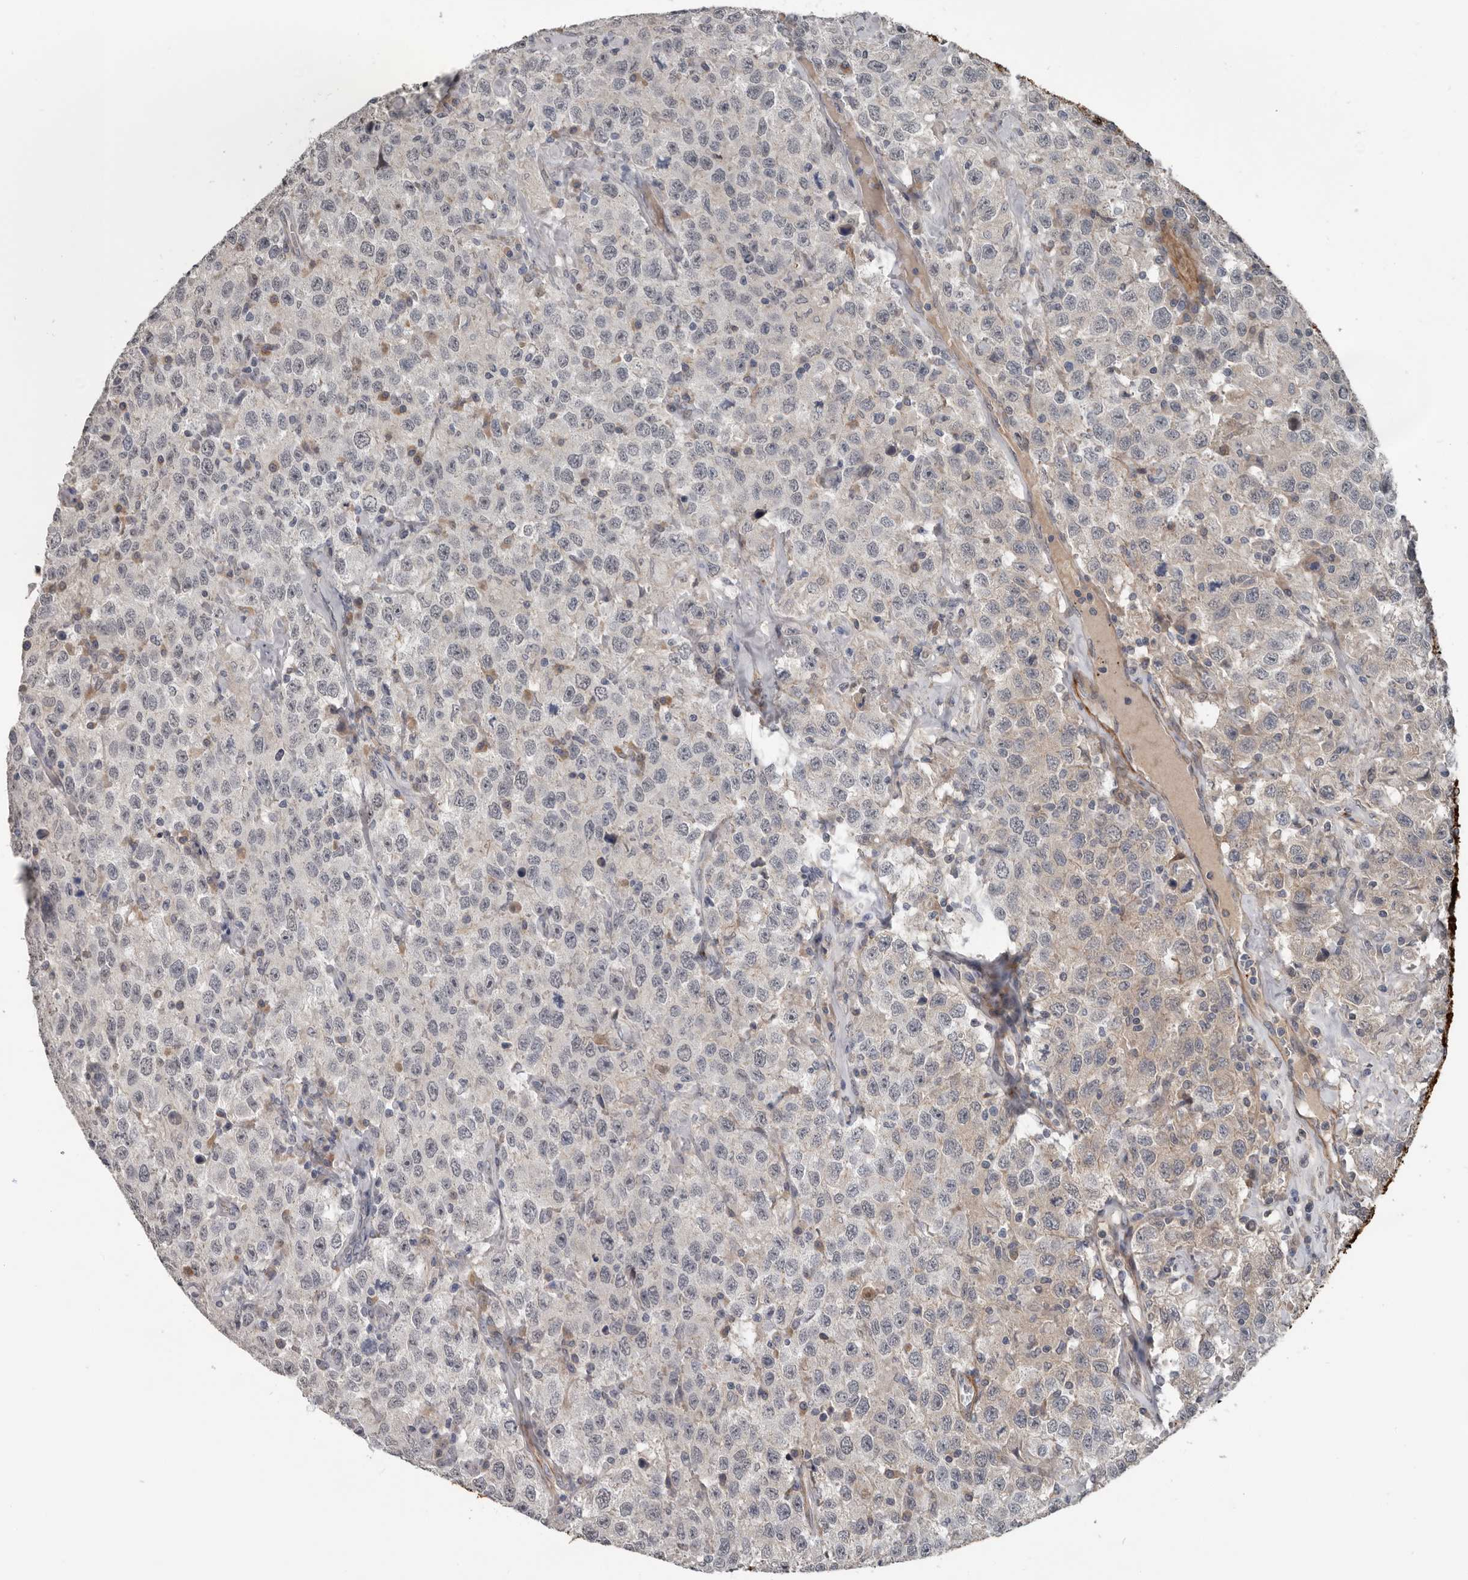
{"staining": {"intensity": "negative", "quantity": "none", "location": "none"}, "tissue": "testis cancer", "cell_type": "Tumor cells", "image_type": "cancer", "snomed": [{"axis": "morphology", "description": "Seminoma, NOS"}, {"axis": "topography", "description": "Testis"}], "caption": "An IHC micrograph of seminoma (testis) is shown. There is no staining in tumor cells of seminoma (testis).", "gene": "C1orf216", "patient": {"sex": "male", "age": 41}}